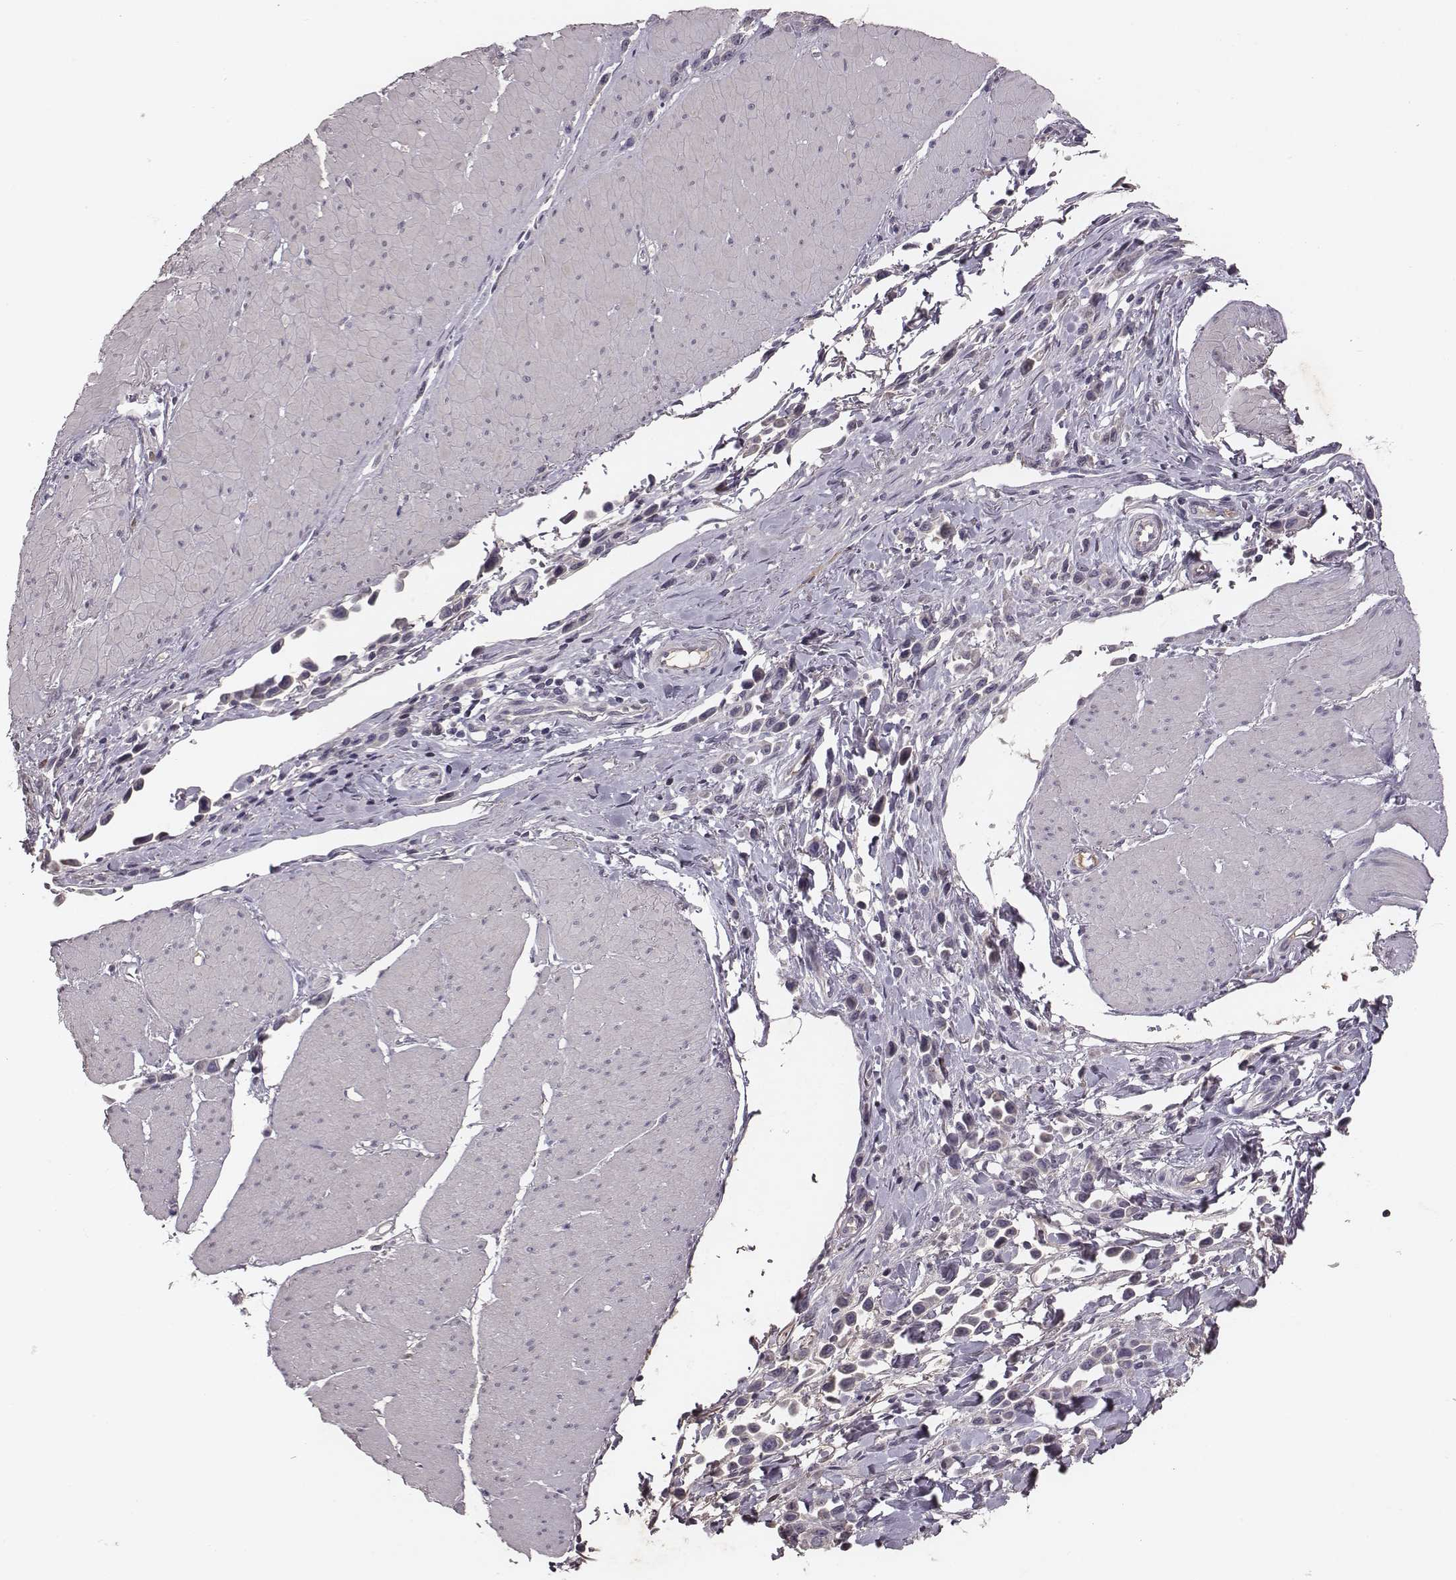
{"staining": {"intensity": "negative", "quantity": "none", "location": "none"}, "tissue": "stomach cancer", "cell_type": "Tumor cells", "image_type": "cancer", "snomed": [{"axis": "morphology", "description": "Adenocarcinoma, NOS"}, {"axis": "topography", "description": "Stomach"}], "caption": "Tumor cells are negative for brown protein staining in stomach adenocarcinoma.", "gene": "SLC22A6", "patient": {"sex": "male", "age": 47}}